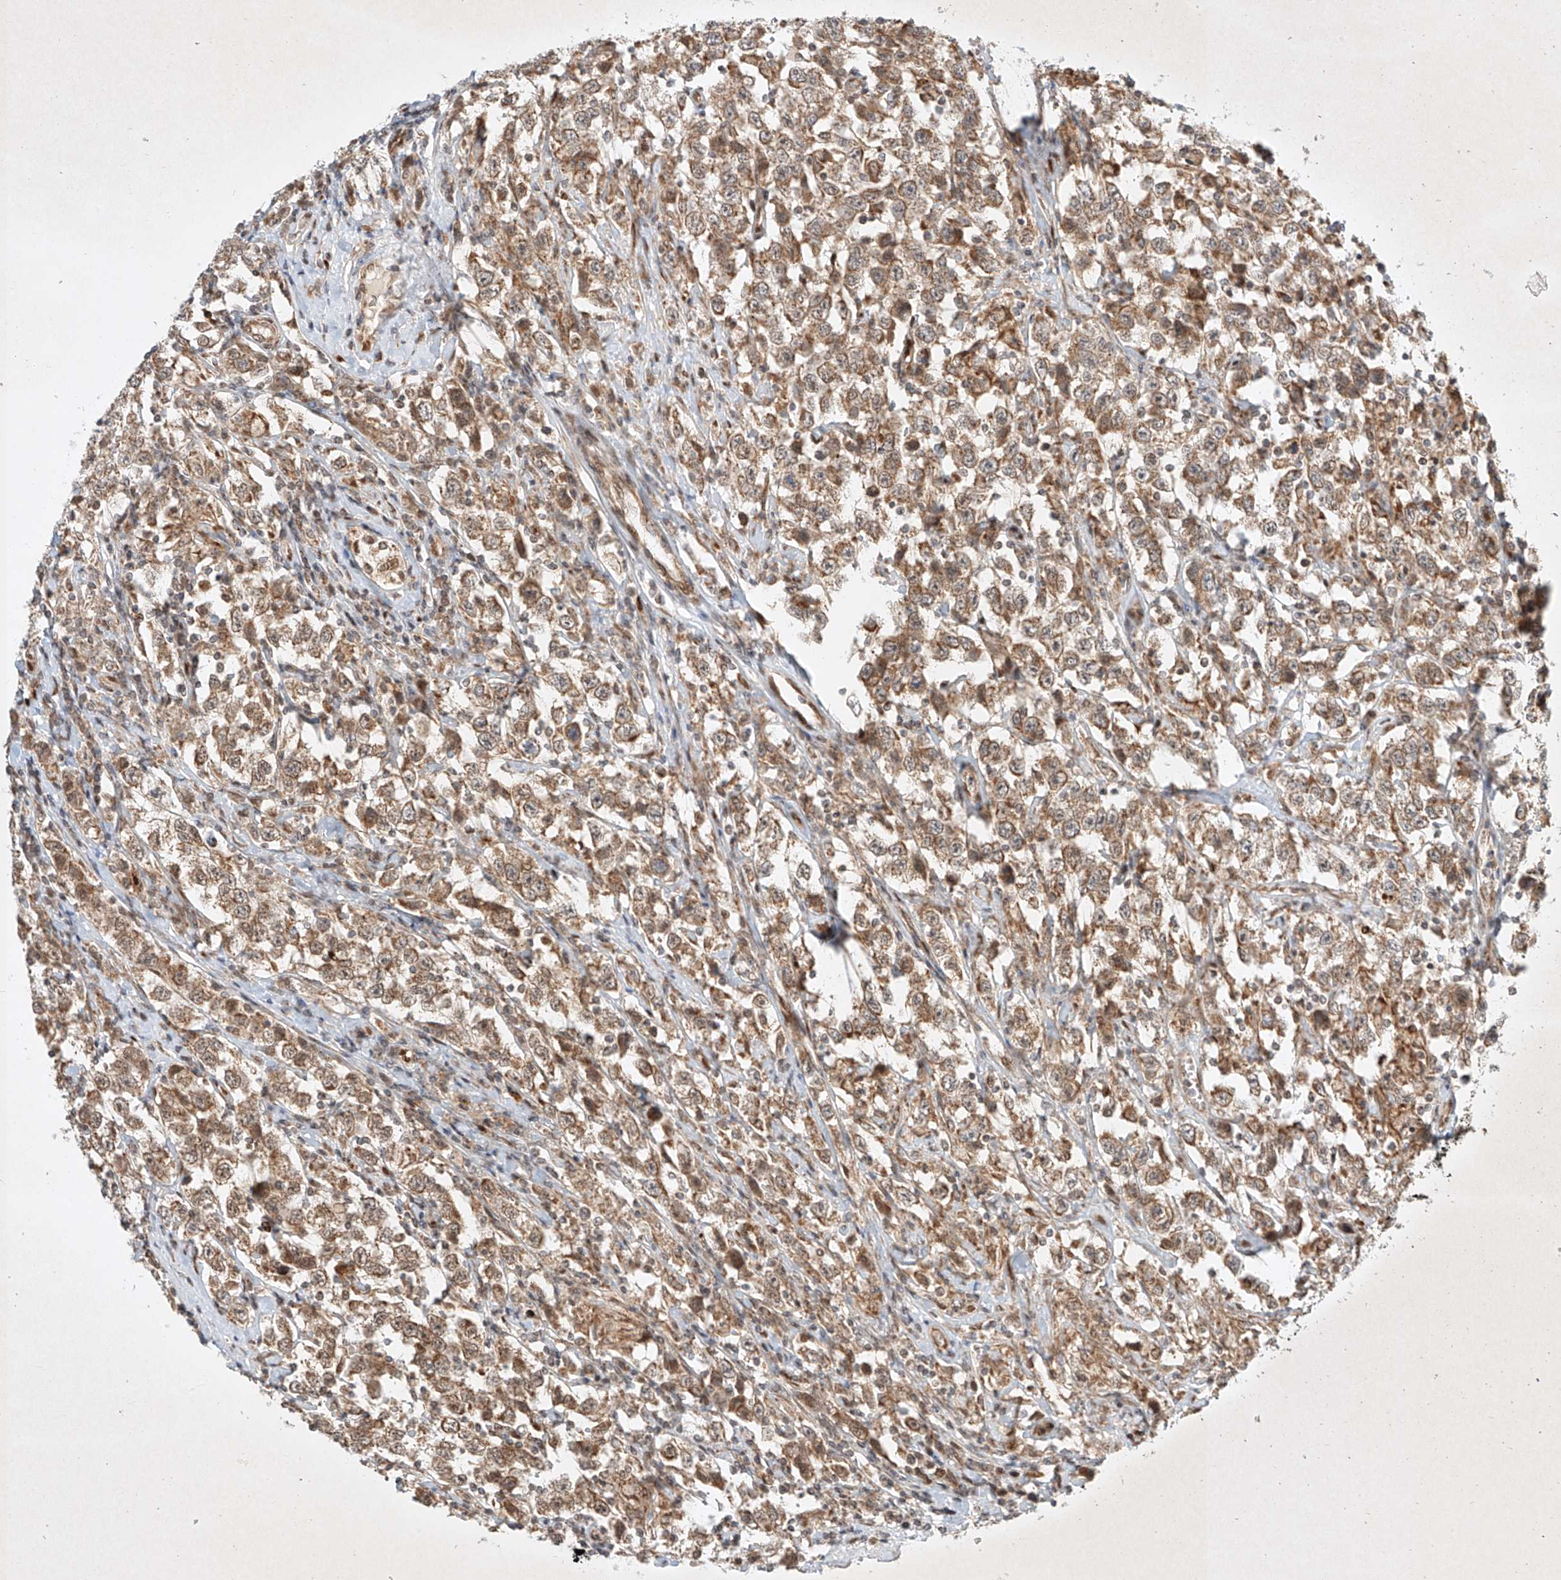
{"staining": {"intensity": "moderate", "quantity": ">75%", "location": "cytoplasmic/membranous"}, "tissue": "testis cancer", "cell_type": "Tumor cells", "image_type": "cancer", "snomed": [{"axis": "morphology", "description": "Seminoma, NOS"}, {"axis": "topography", "description": "Testis"}], "caption": "IHC of testis cancer reveals medium levels of moderate cytoplasmic/membranous staining in about >75% of tumor cells.", "gene": "EPG5", "patient": {"sex": "male", "age": 41}}